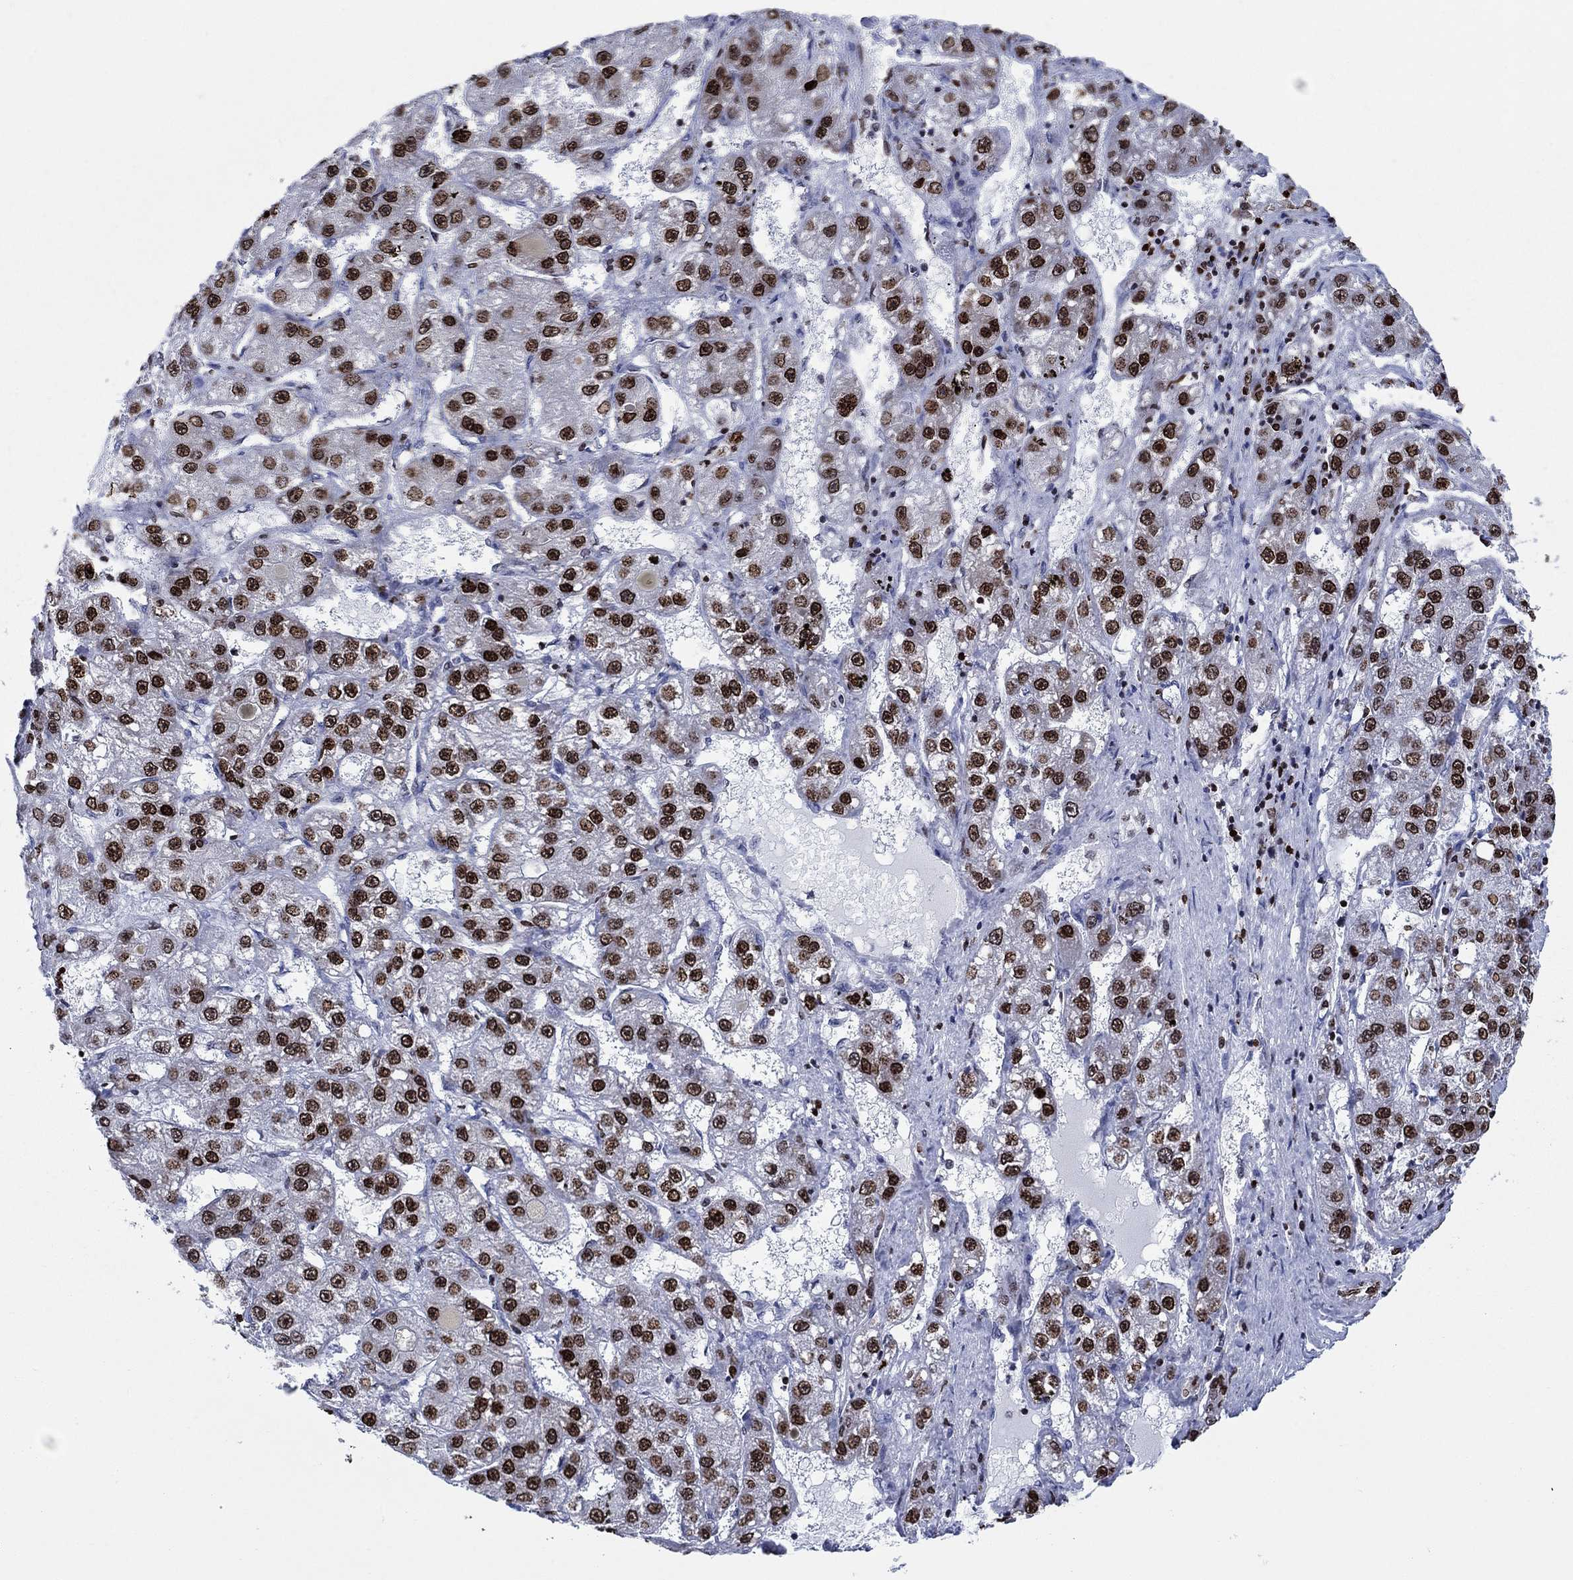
{"staining": {"intensity": "strong", "quantity": "25%-75%", "location": "nuclear"}, "tissue": "liver cancer", "cell_type": "Tumor cells", "image_type": "cancer", "snomed": [{"axis": "morphology", "description": "Carcinoma, Hepatocellular, NOS"}, {"axis": "topography", "description": "Liver"}], "caption": "Approximately 25%-75% of tumor cells in liver hepatocellular carcinoma demonstrate strong nuclear protein expression as visualized by brown immunohistochemical staining.", "gene": "HMGA1", "patient": {"sex": "female", "age": 65}}